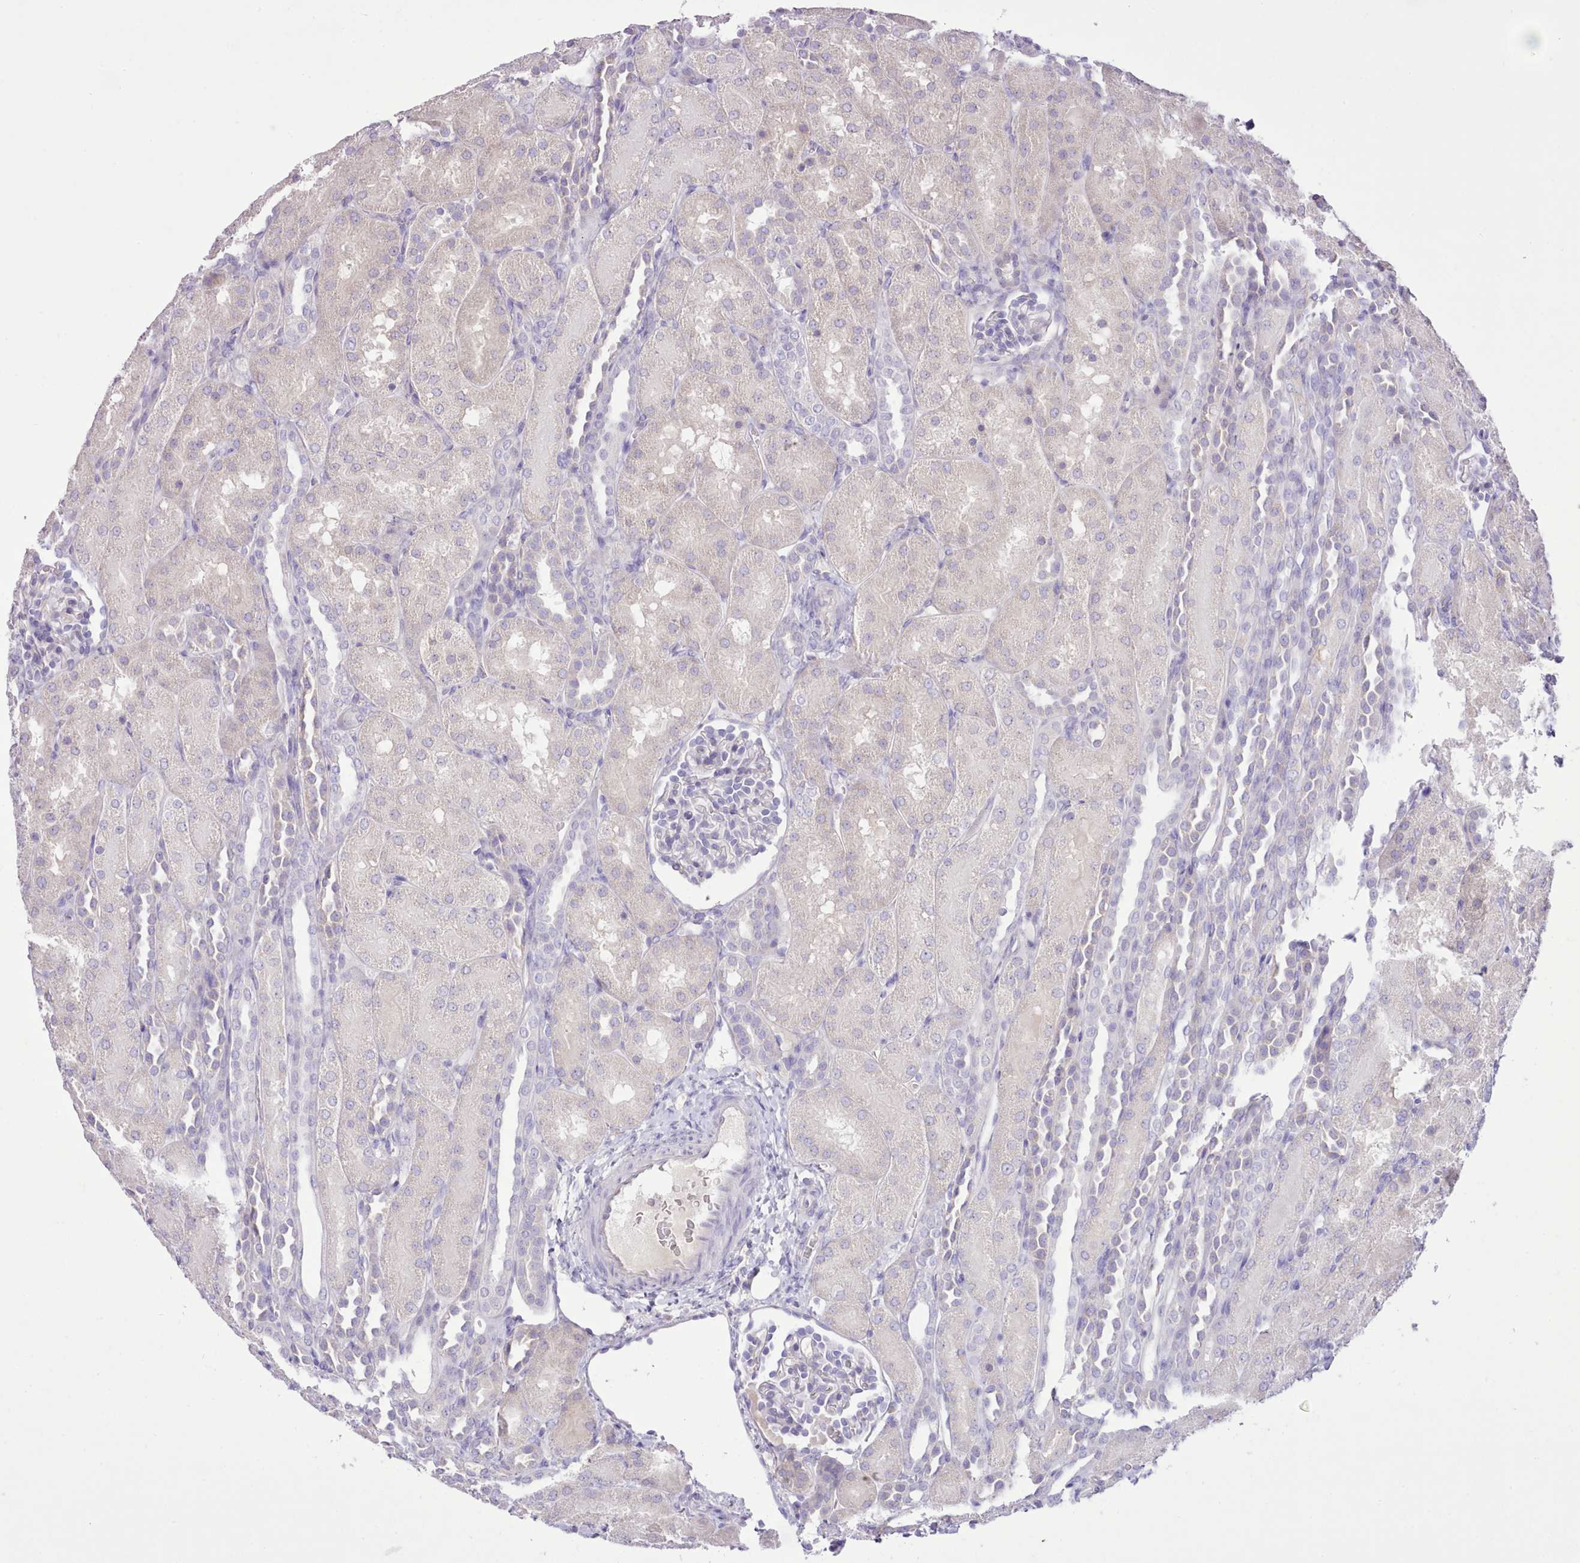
{"staining": {"intensity": "negative", "quantity": "none", "location": "none"}, "tissue": "kidney", "cell_type": "Cells in glomeruli", "image_type": "normal", "snomed": [{"axis": "morphology", "description": "Normal tissue, NOS"}, {"axis": "topography", "description": "Kidney"}], "caption": "This is a histopathology image of IHC staining of unremarkable kidney, which shows no expression in cells in glomeruli.", "gene": "CCL1", "patient": {"sex": "male", "age": 1}}